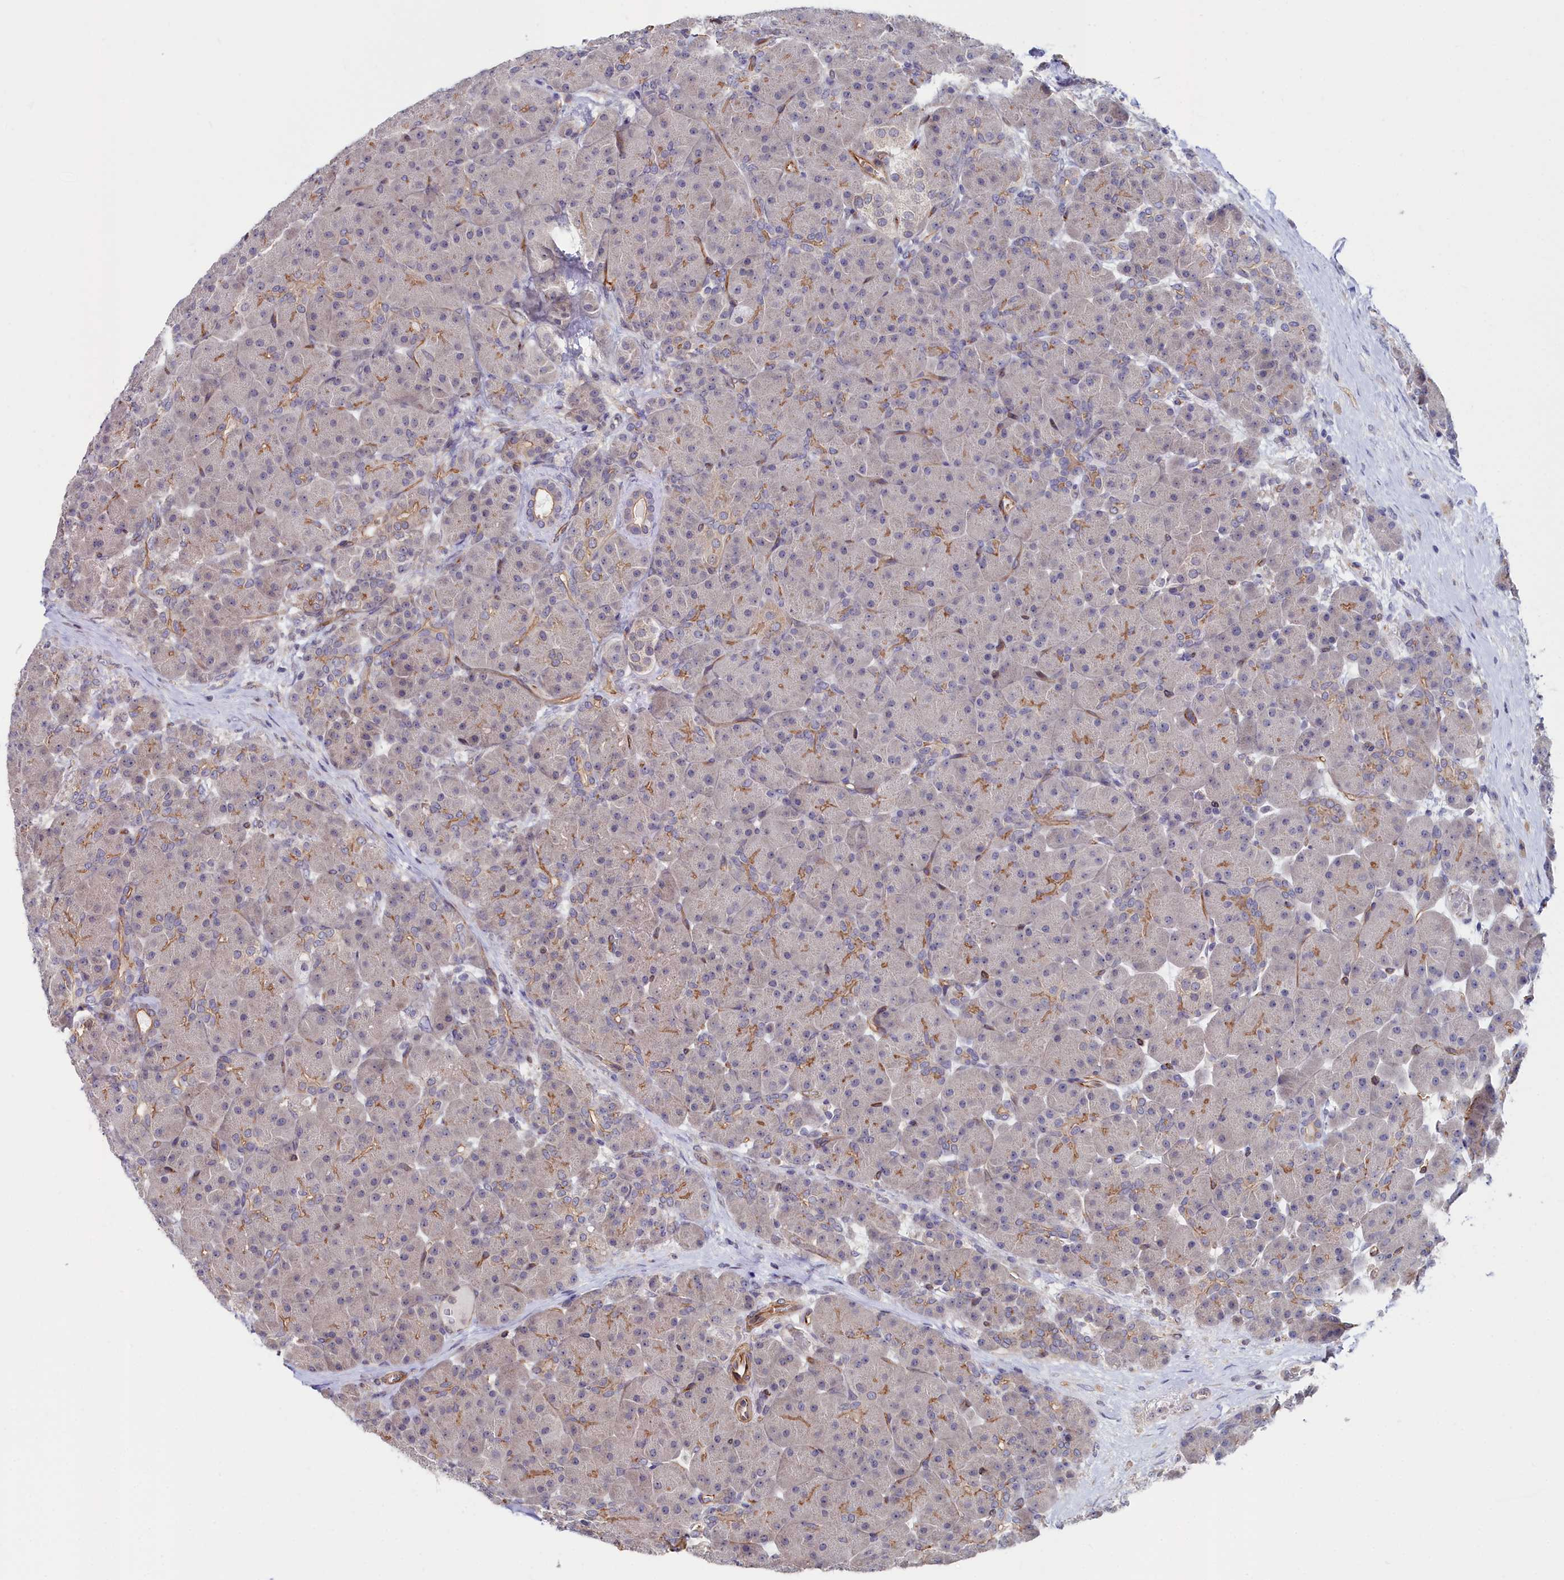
{"staining": {"intensity": "moderate", "quantity": "<25%", "location": "cytoplasmic/membranous"}, "tissue": "pancreas", "cell_type": "Exocrine glandular cells", "image_type": "normal", "snomed": [{"axis": "morphology", "description": "Normal tissue, NOS"}, {"axis": "topography", "description": "Pancreas"}], "caption": "Protein positivity by immunohistochemistry shows moderate cytoplasmic/membranous expression in approximately <25% of exocrine glandular cells in normal pancreas. The staining was performed using DAB, with brown indicating positive protein expression. Nuclei are stained blue with hematoxylin.", "gene": "C4orf19", "patient": {"sex": "male", "age": 66}}